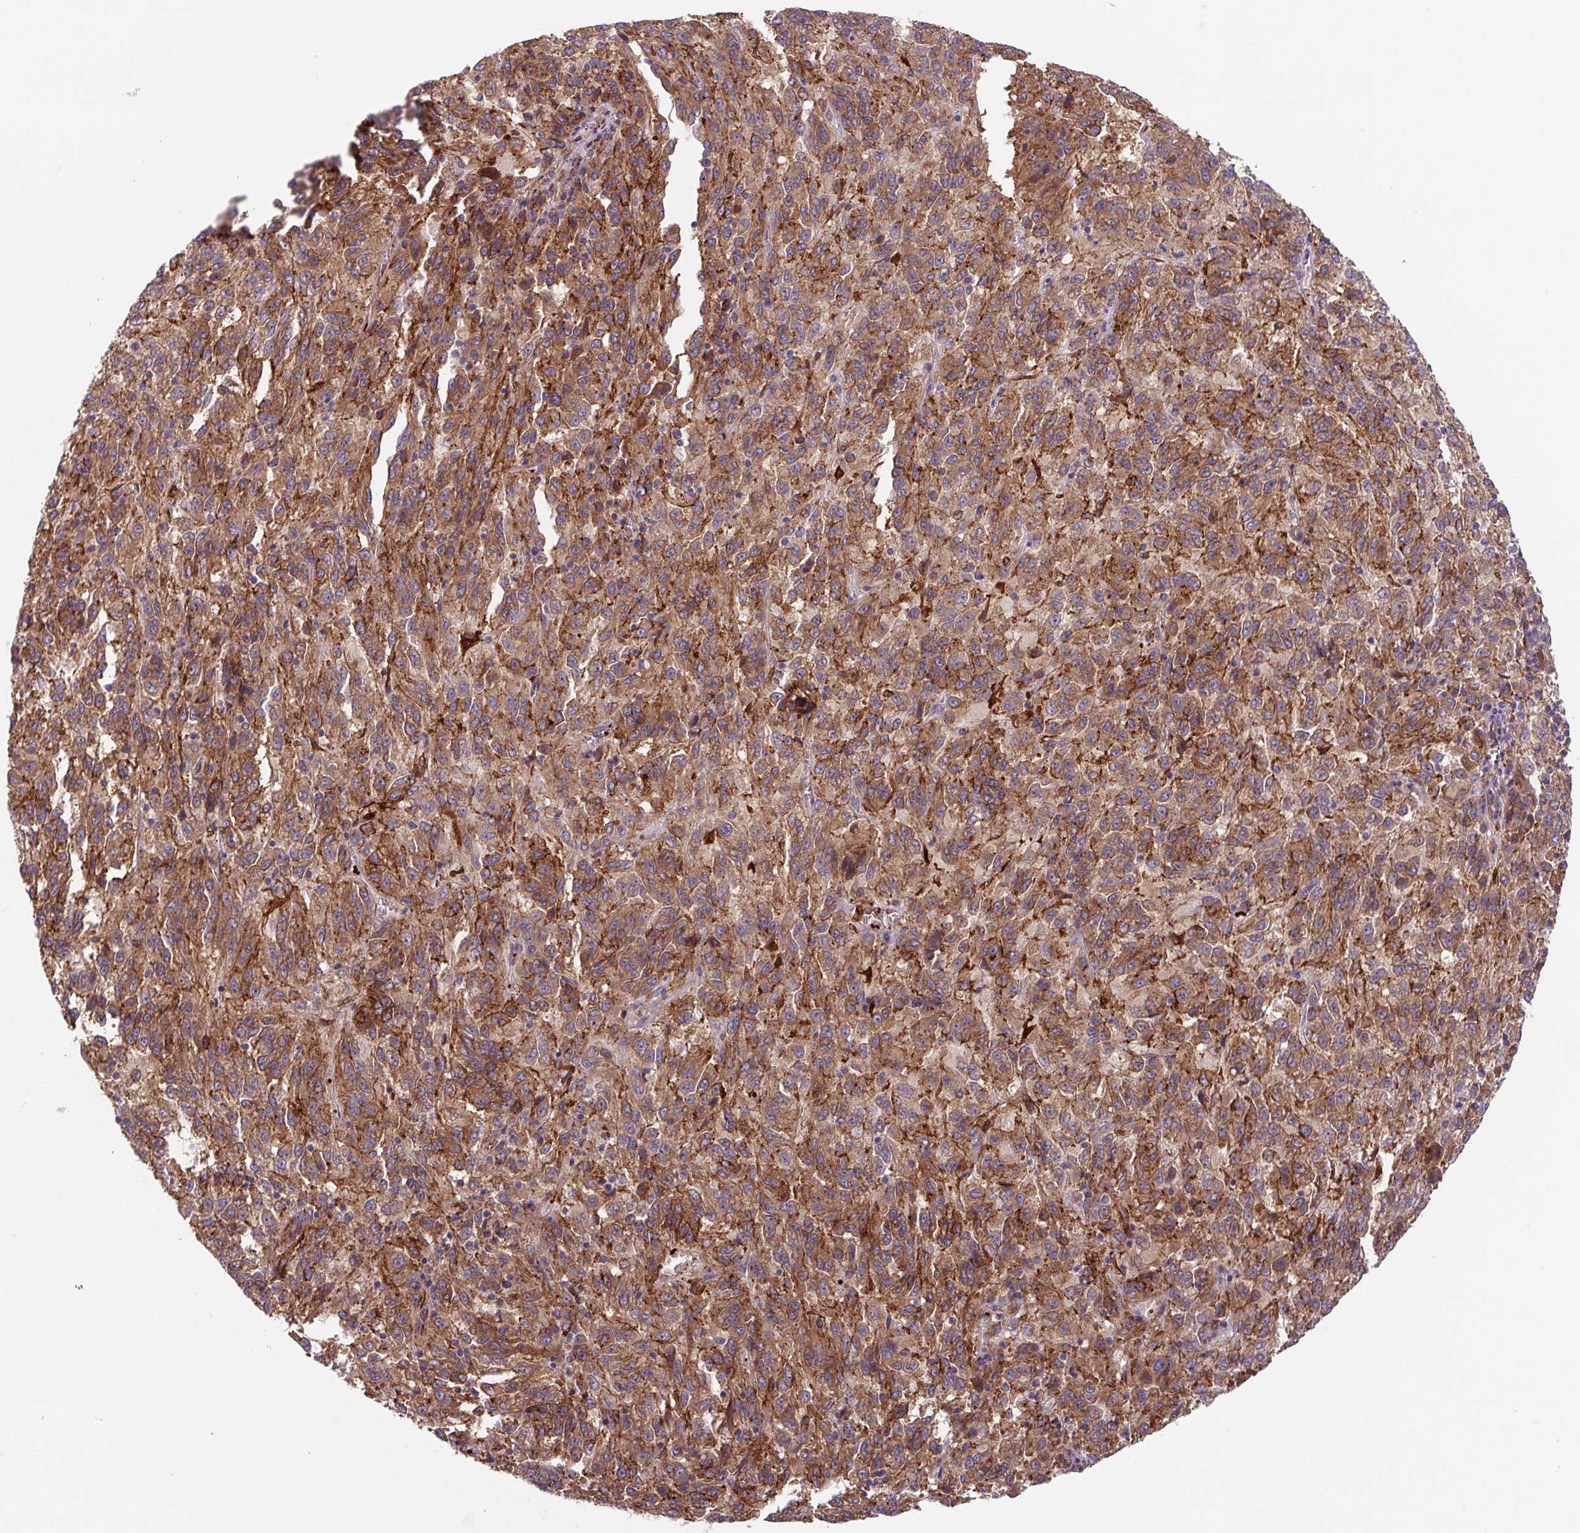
{"staining": {"intensity": "moderate", "quantity": ">75%", "location": "cytoplasmic/membranous"}, "tissue": "melanoma", "cell_type": "Tumor cells", "image_type": "cancer", "snomed": [{"axis": "morphology", "description": "Malignant melanoma, Metastatic site"}, {"axis": "topography", "description": "Lung"}], "caption": "Protein expression analysis of melanoma reveals moderate cytoplasmic/membranous expression in approximately >75% of tumor cells. (brown staining indicates protein expression, while blue staining denotes nuclei).", "gene": "DHFR2", "patient": {"sex": "male", "age": 64}}